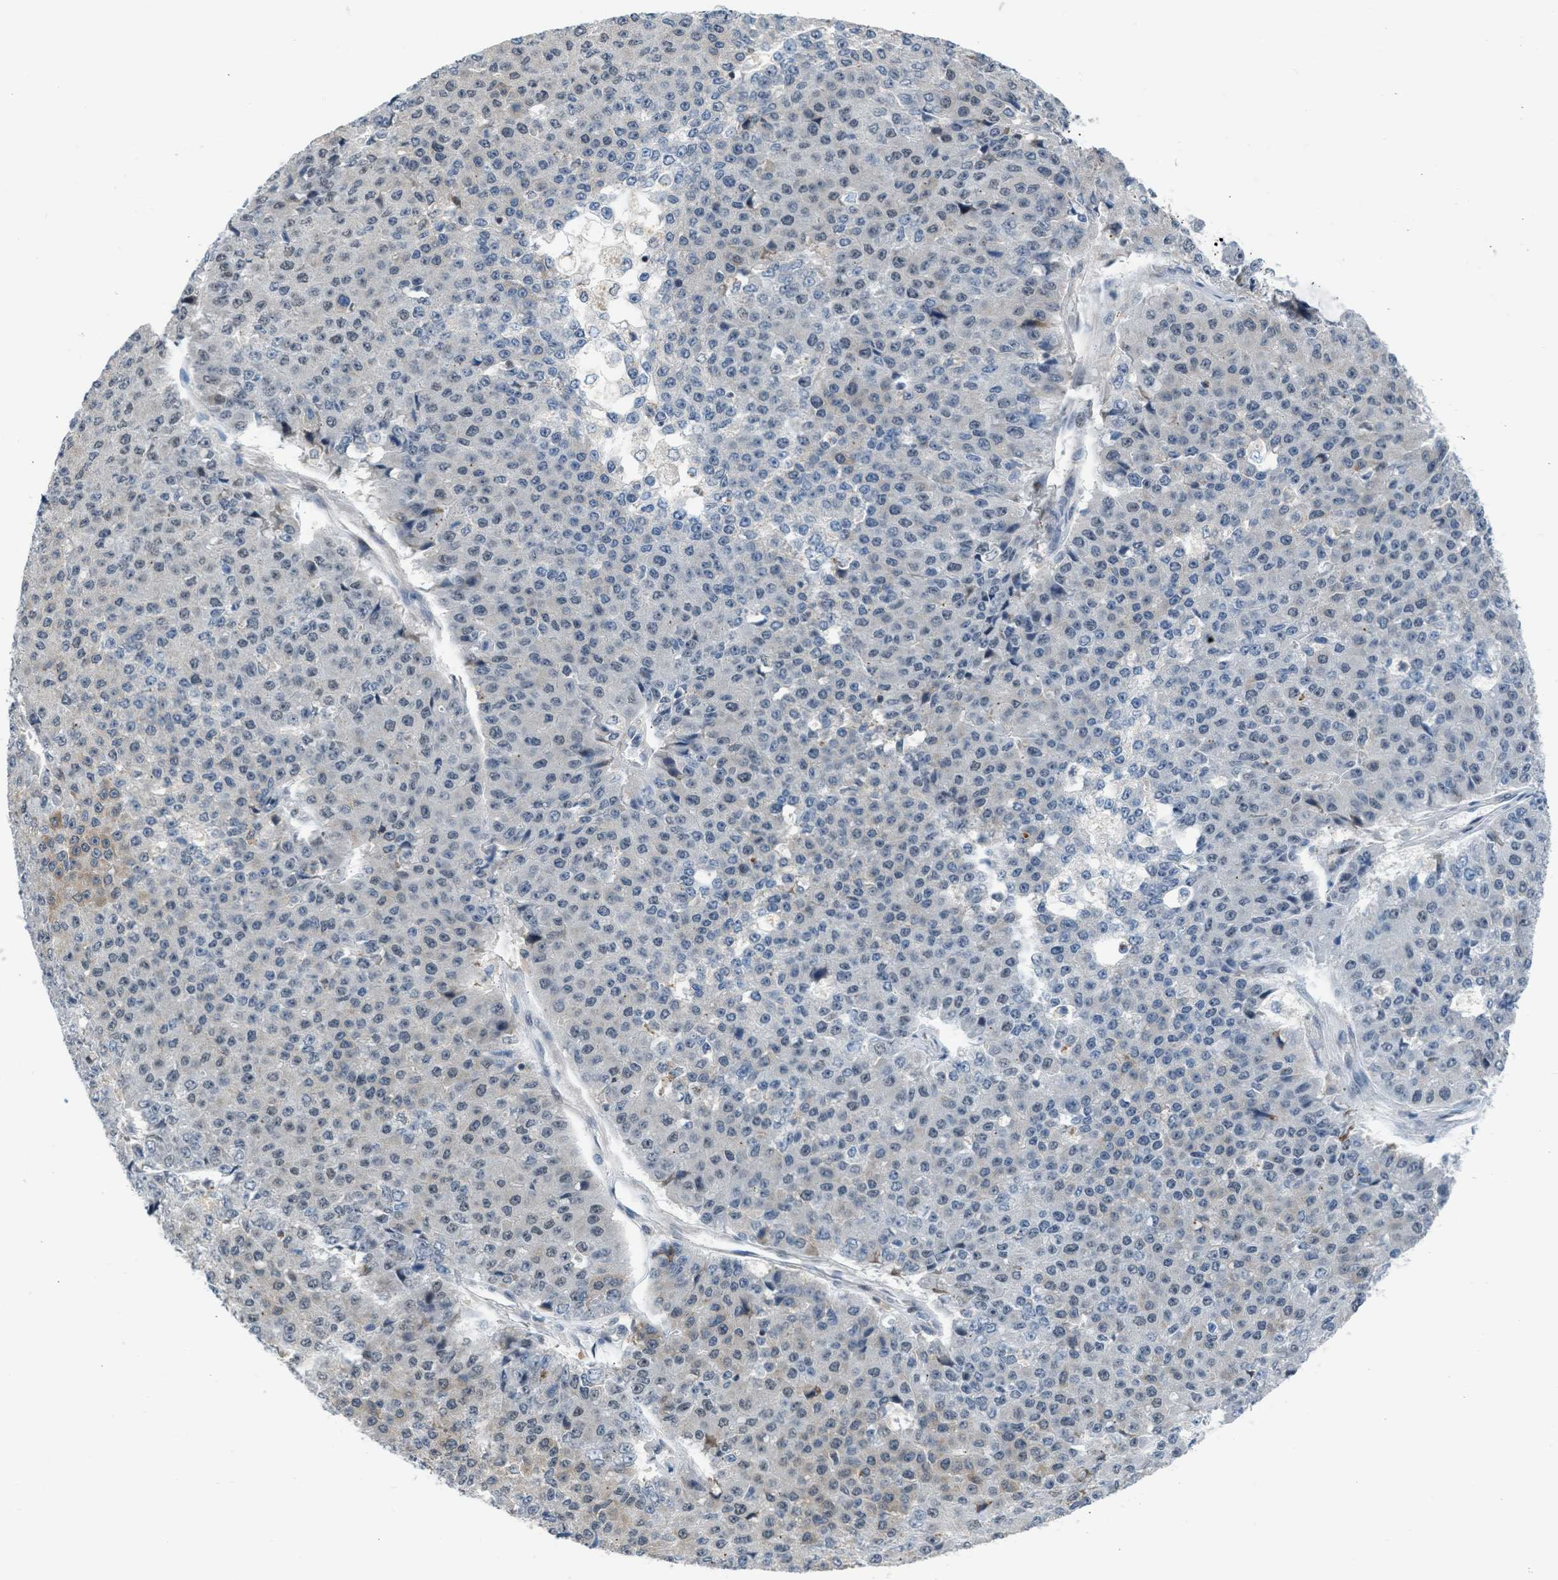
{"staining": {"intensity": "negative", "quantity": "none", "location": "none"}, "tissue": "pancreatic cancer", "cell_type": "Tumor cells", "image_type": "cancer", "snomed": [{"axis": "morphology", "description": "Adenocarcinoma, NOS"}, {"axis": "topography", "description": "Pancreas"}], "caption": "High magnification brightfield microscopy of adenocarcinoma (pancreatic) stained with DAB (3,3'-diaminobenzidine) (brown) and counterstained with hematoxylin (blue): tumor cells show no significant expression.", "gene": "TTBK2", "patient": {"sex": "male", "age": 50}}